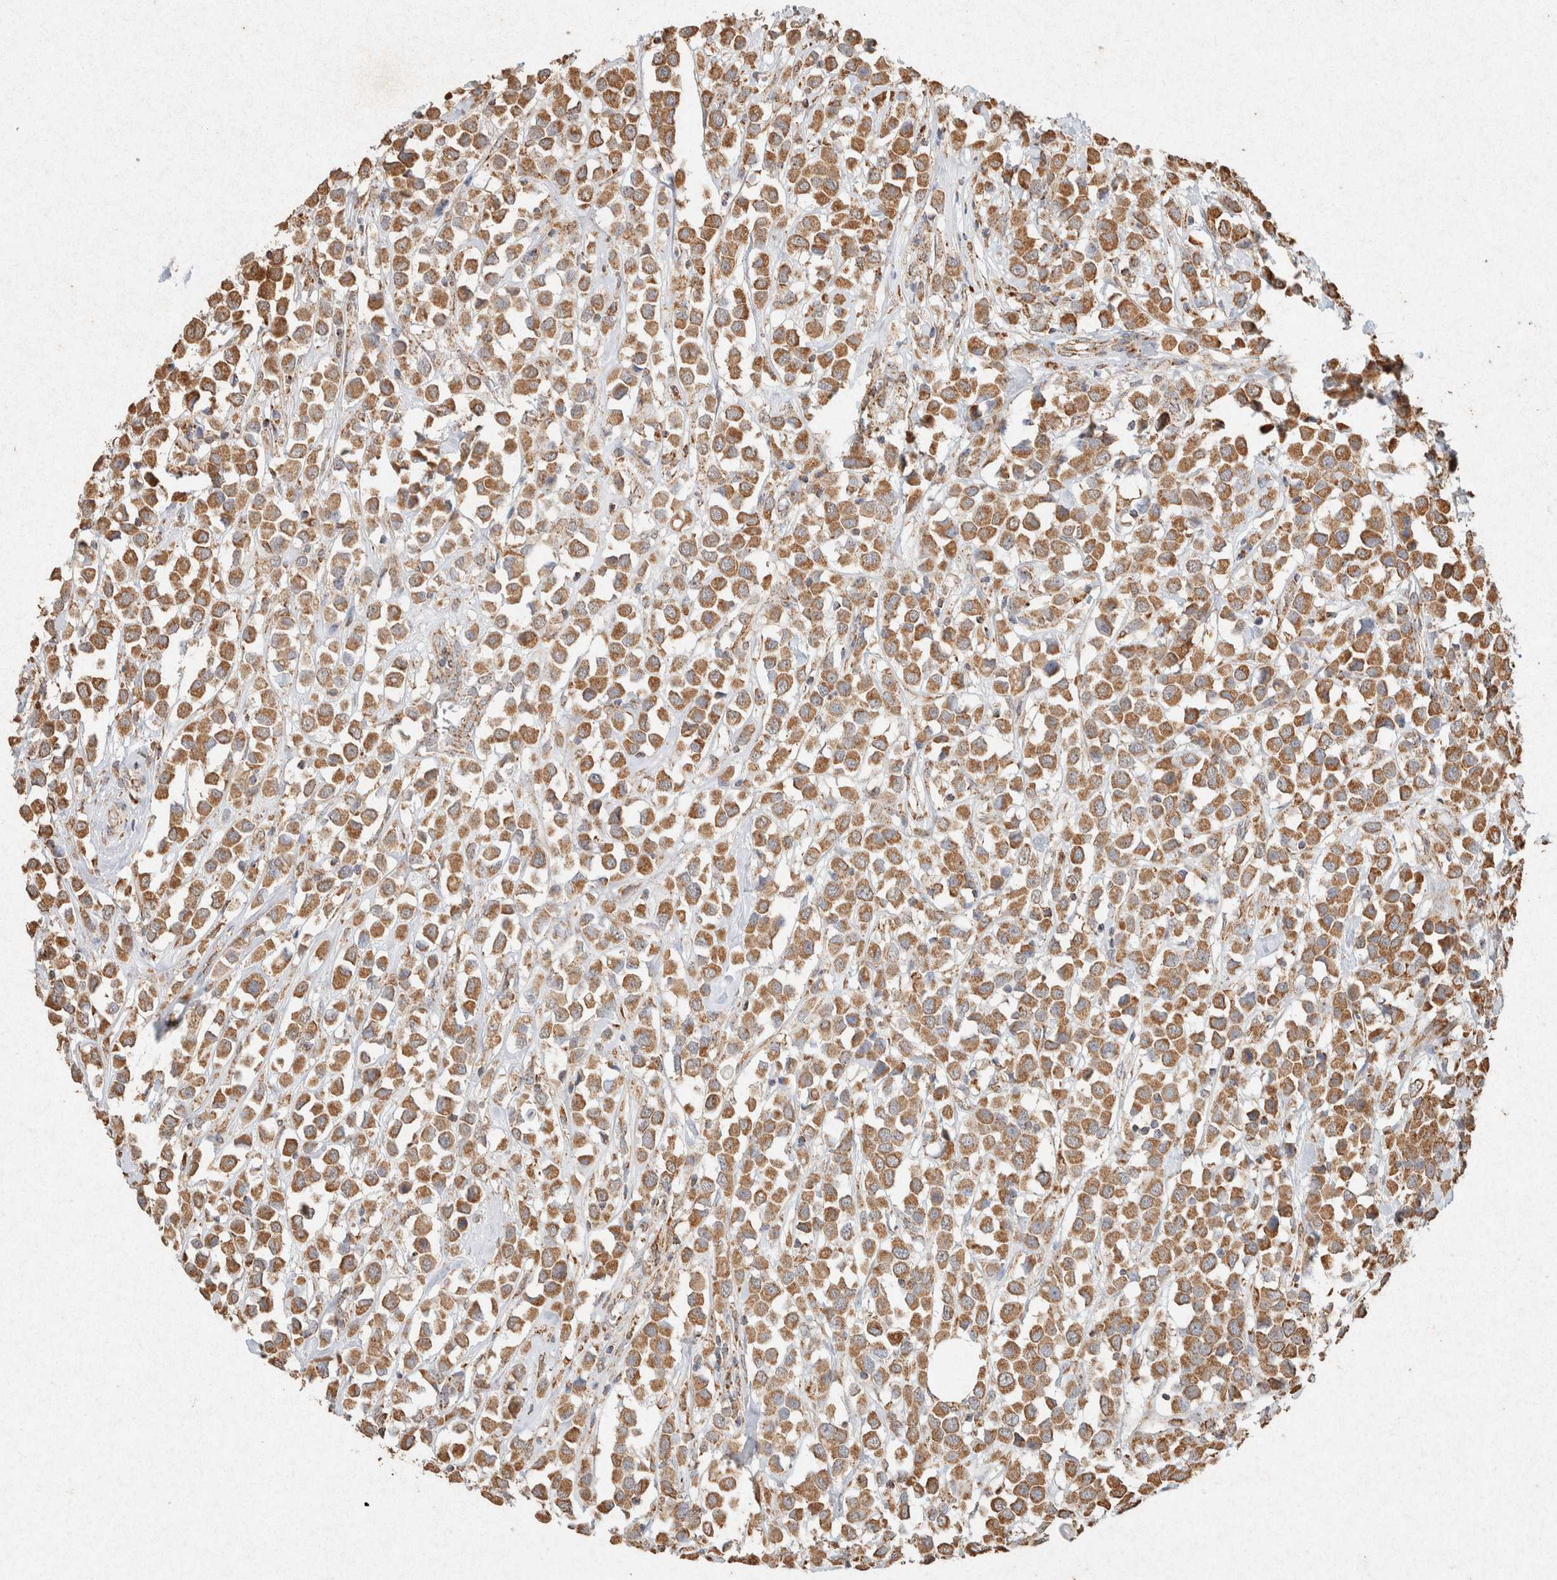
{"staining": {"intensity": "moderate", "quantity": ">75%", "location": "cytoplasmic/membranous"}, "tissue": "breast cancer", "cell_type": "Tumor cells", "image_type": "cancer", "snomed": [{"axis": "morphology", "description": "Duct carcinoma"}, {"axis": "topography", "description": "Breast"}], "caption": "The immunohistochemical stain labels moderate cytoplasmic/membranous staining in tumor cells of breast intraductal carcinoma tissue.", "gene": "SDC2", "patient": {"sex": "female", "age": 61}}